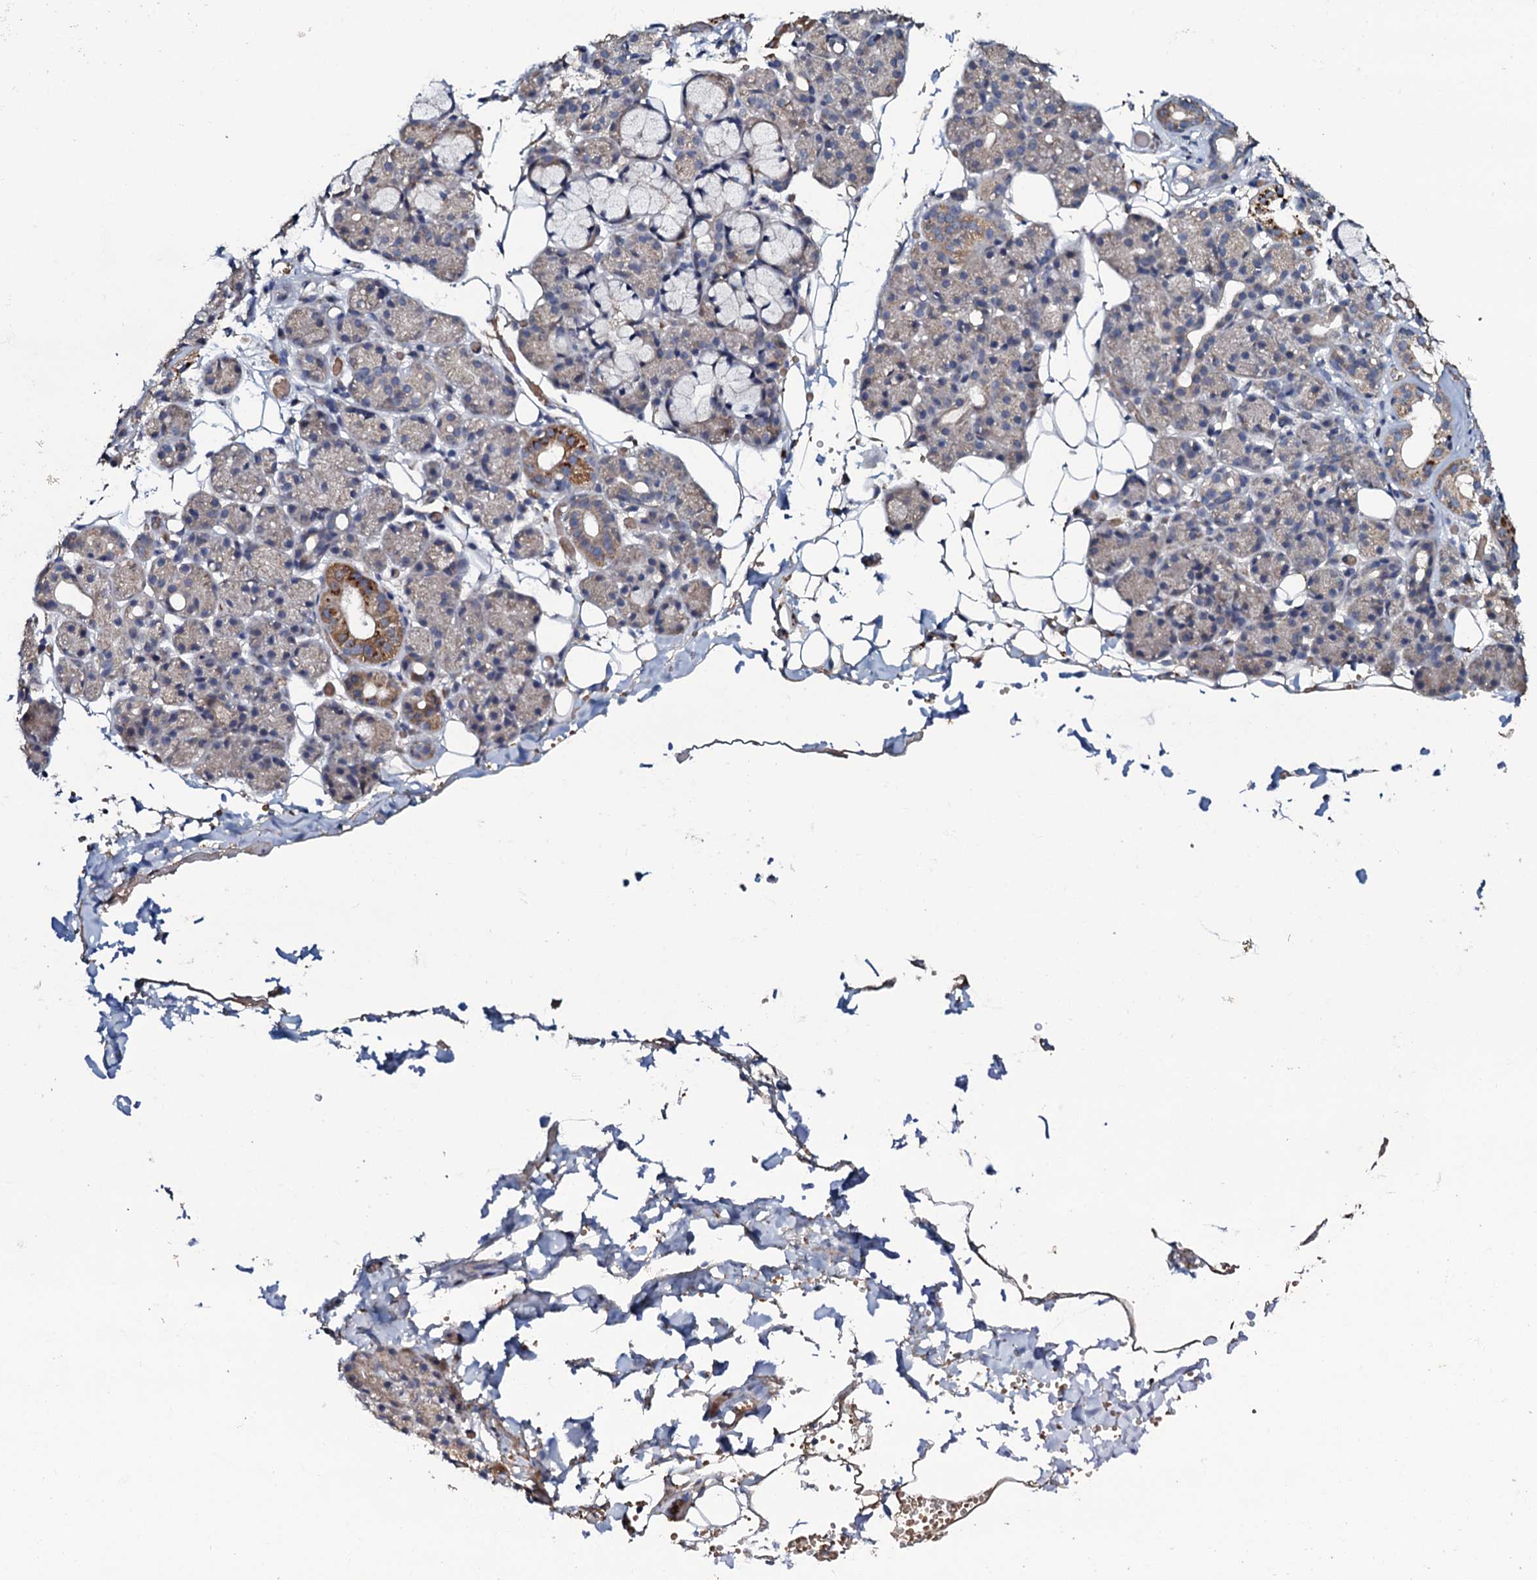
{"staining": {"intensity": "moderate", "quantity": "<25%", "location": "cytoplasmic/membranous"}, "tissue": "salivary gland", "cell_type": "Glandular cells", "image_type": "normal", "snomed": [{"axis": "morphology", "description": "Normal tissue, NOS"}, {"axis": "topography", "description": "Salivary gland"}], "caption": "Salivary gland stained with IHC displays moderate cytoplasmic/membranous staining in about <25% of glandular cells.", "gene": "CPNE2", "patient": {"sex": "male", "age": 63}}